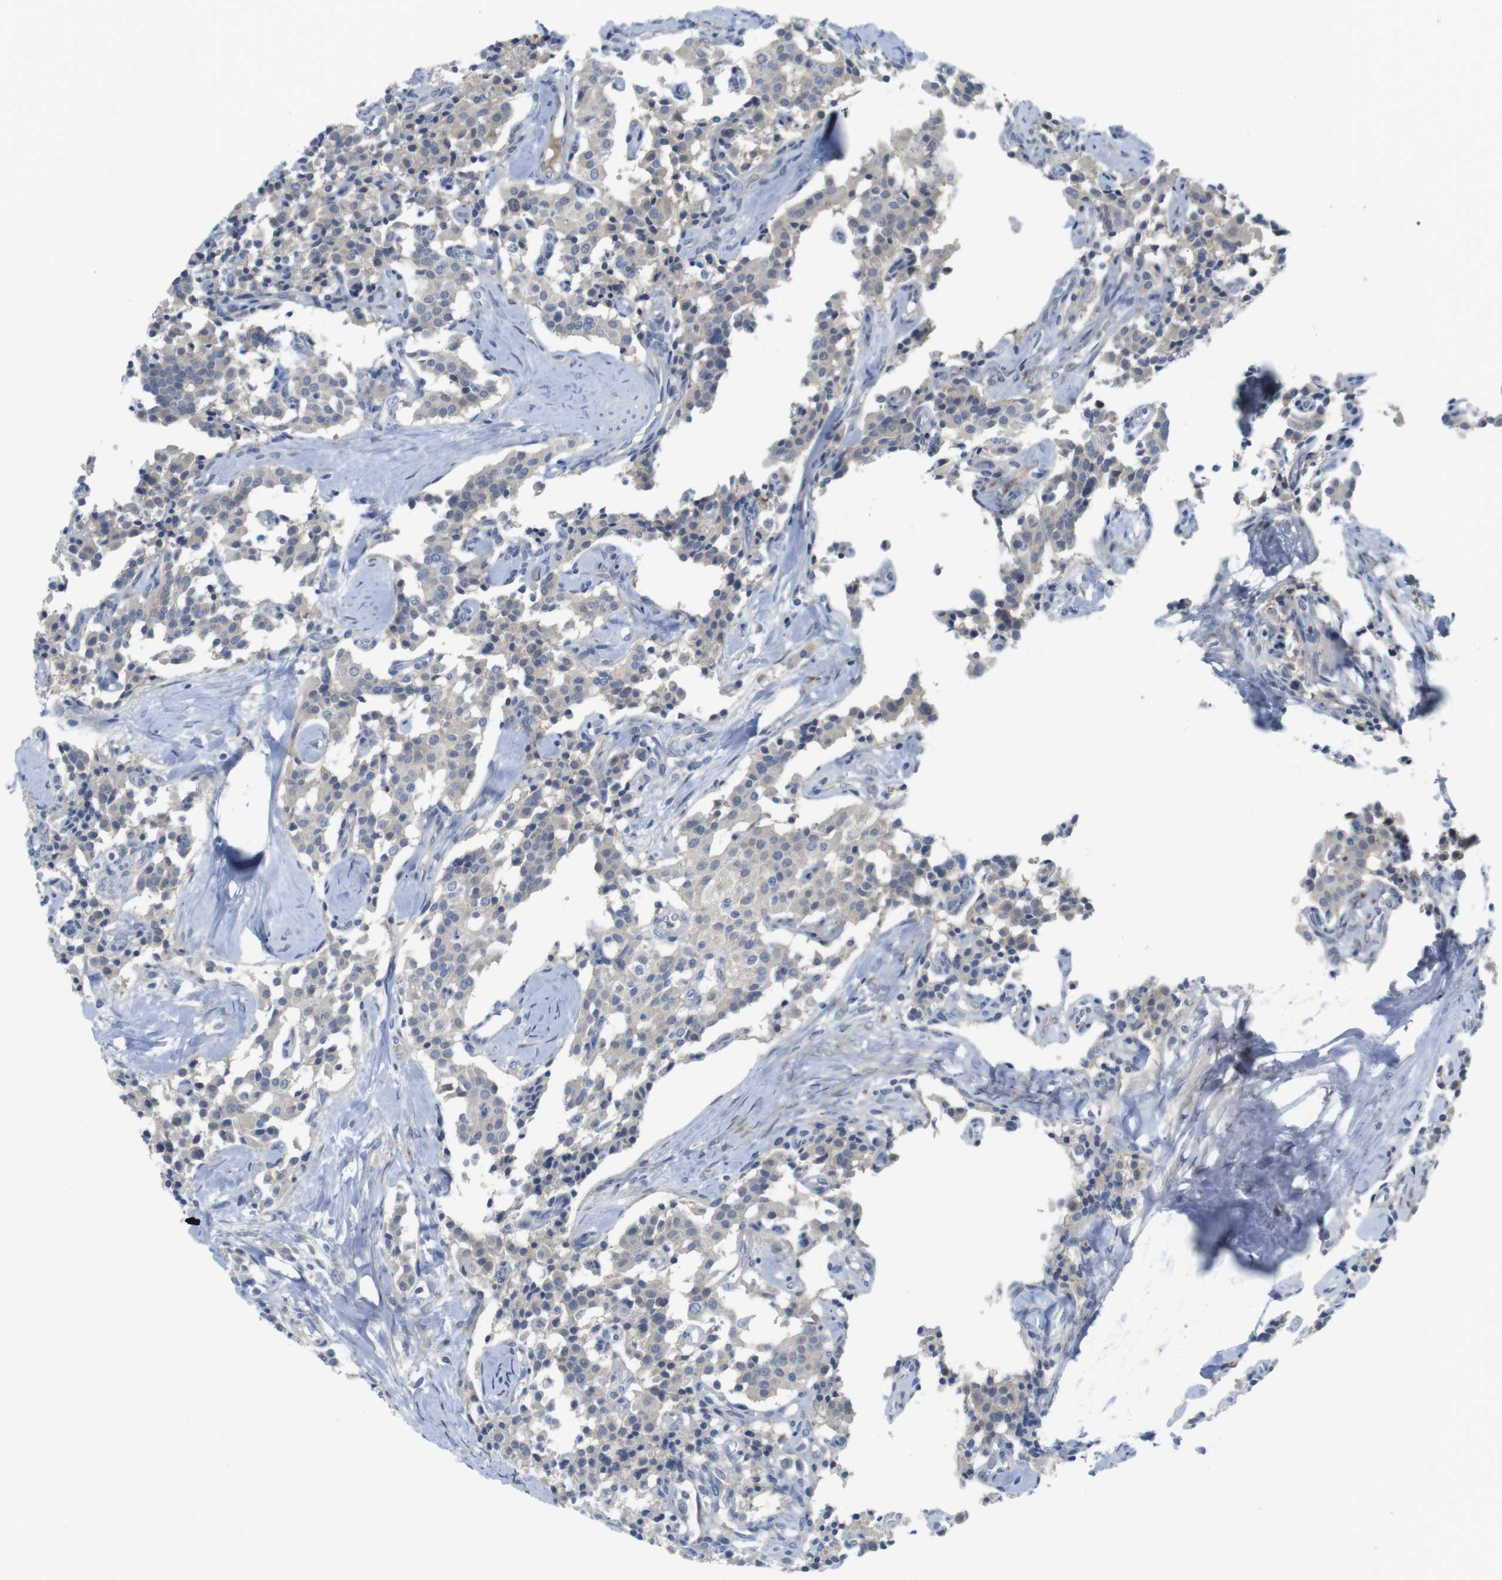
{"staining": {"intensity": "weak", "quantity": "<25%", "location": "cytoplasmic/membranous"}, "tissue": "carcinoid", "cell_type": "Tumor cells", "image_type": "cancer", "snomed": [{"axis": "morphology", "description": "Carcinoid, malignant, NOS"}, {"axis": "topography", "description": "Lung"}], "caption": "Malignant carcinoid stained for a protein using IHC displays no positivity tumor cells.", "gene": "CASP2", "patient": {"sex": "male", "age": 30}}